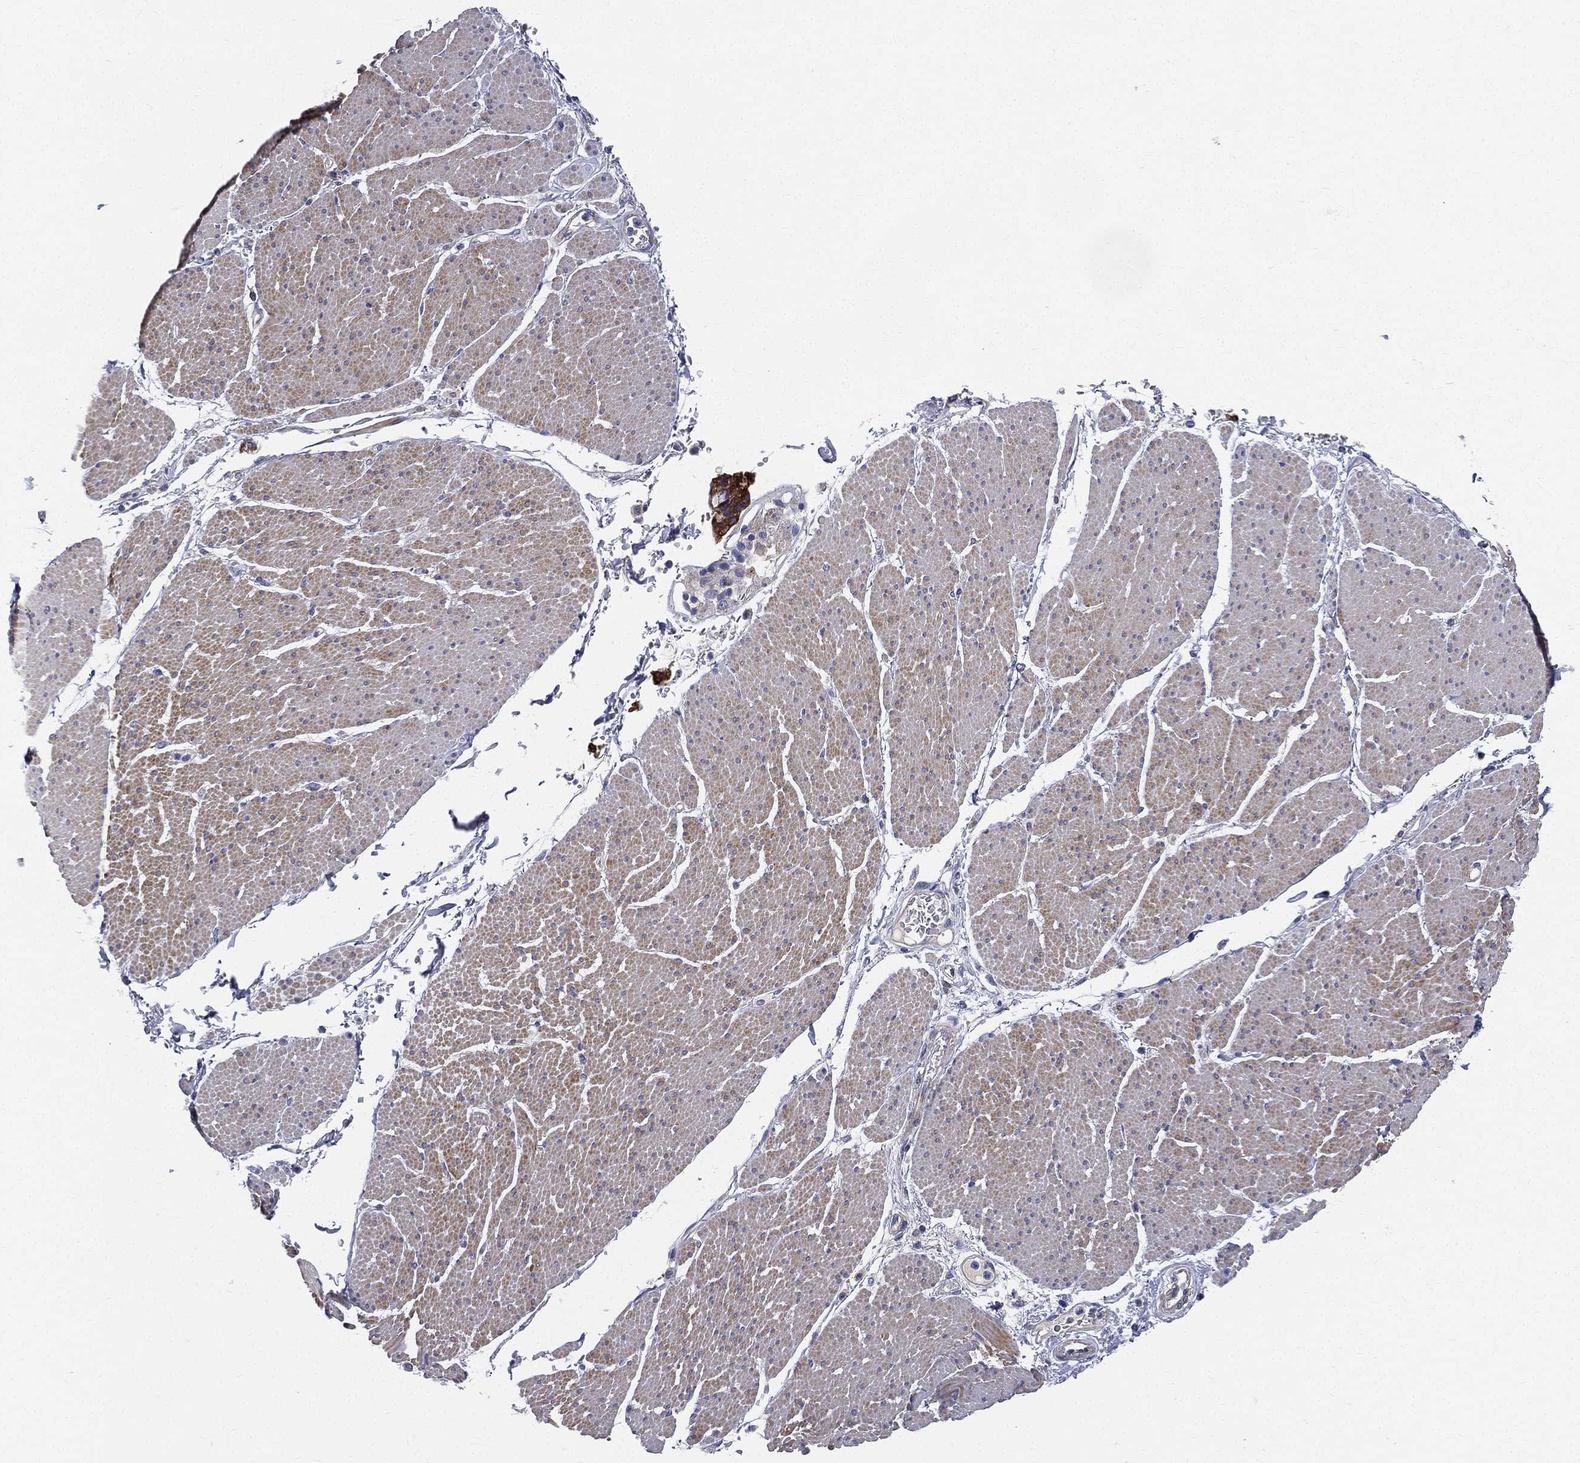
{"staining": {"intensity": "moderate", "quantity": "<25%", "location": "cytoplasmic/membranous"}, "tissue": "smooth muscle", "cell_type": "Smooth muscle cells", "image_type": "normal", "snomed": [{"axis": "morphology", "description": "Normal tissue, NOS"}, {"axis": "topography", "description": "Smooth muscle"}, {"axis": "topography", "description": "Anal"}], "caption": "The image demonstrates immunohistochemical staining of benign smooth muscle. There is moderate cytoplasmic/membranous positivity is seen in approximately <25% of smooth muscle cells. (DAB IHC with brightfield microscopy, high magnification).", "gene": "PWWP3A", "patient": {"sex": "male", "age": 83}}